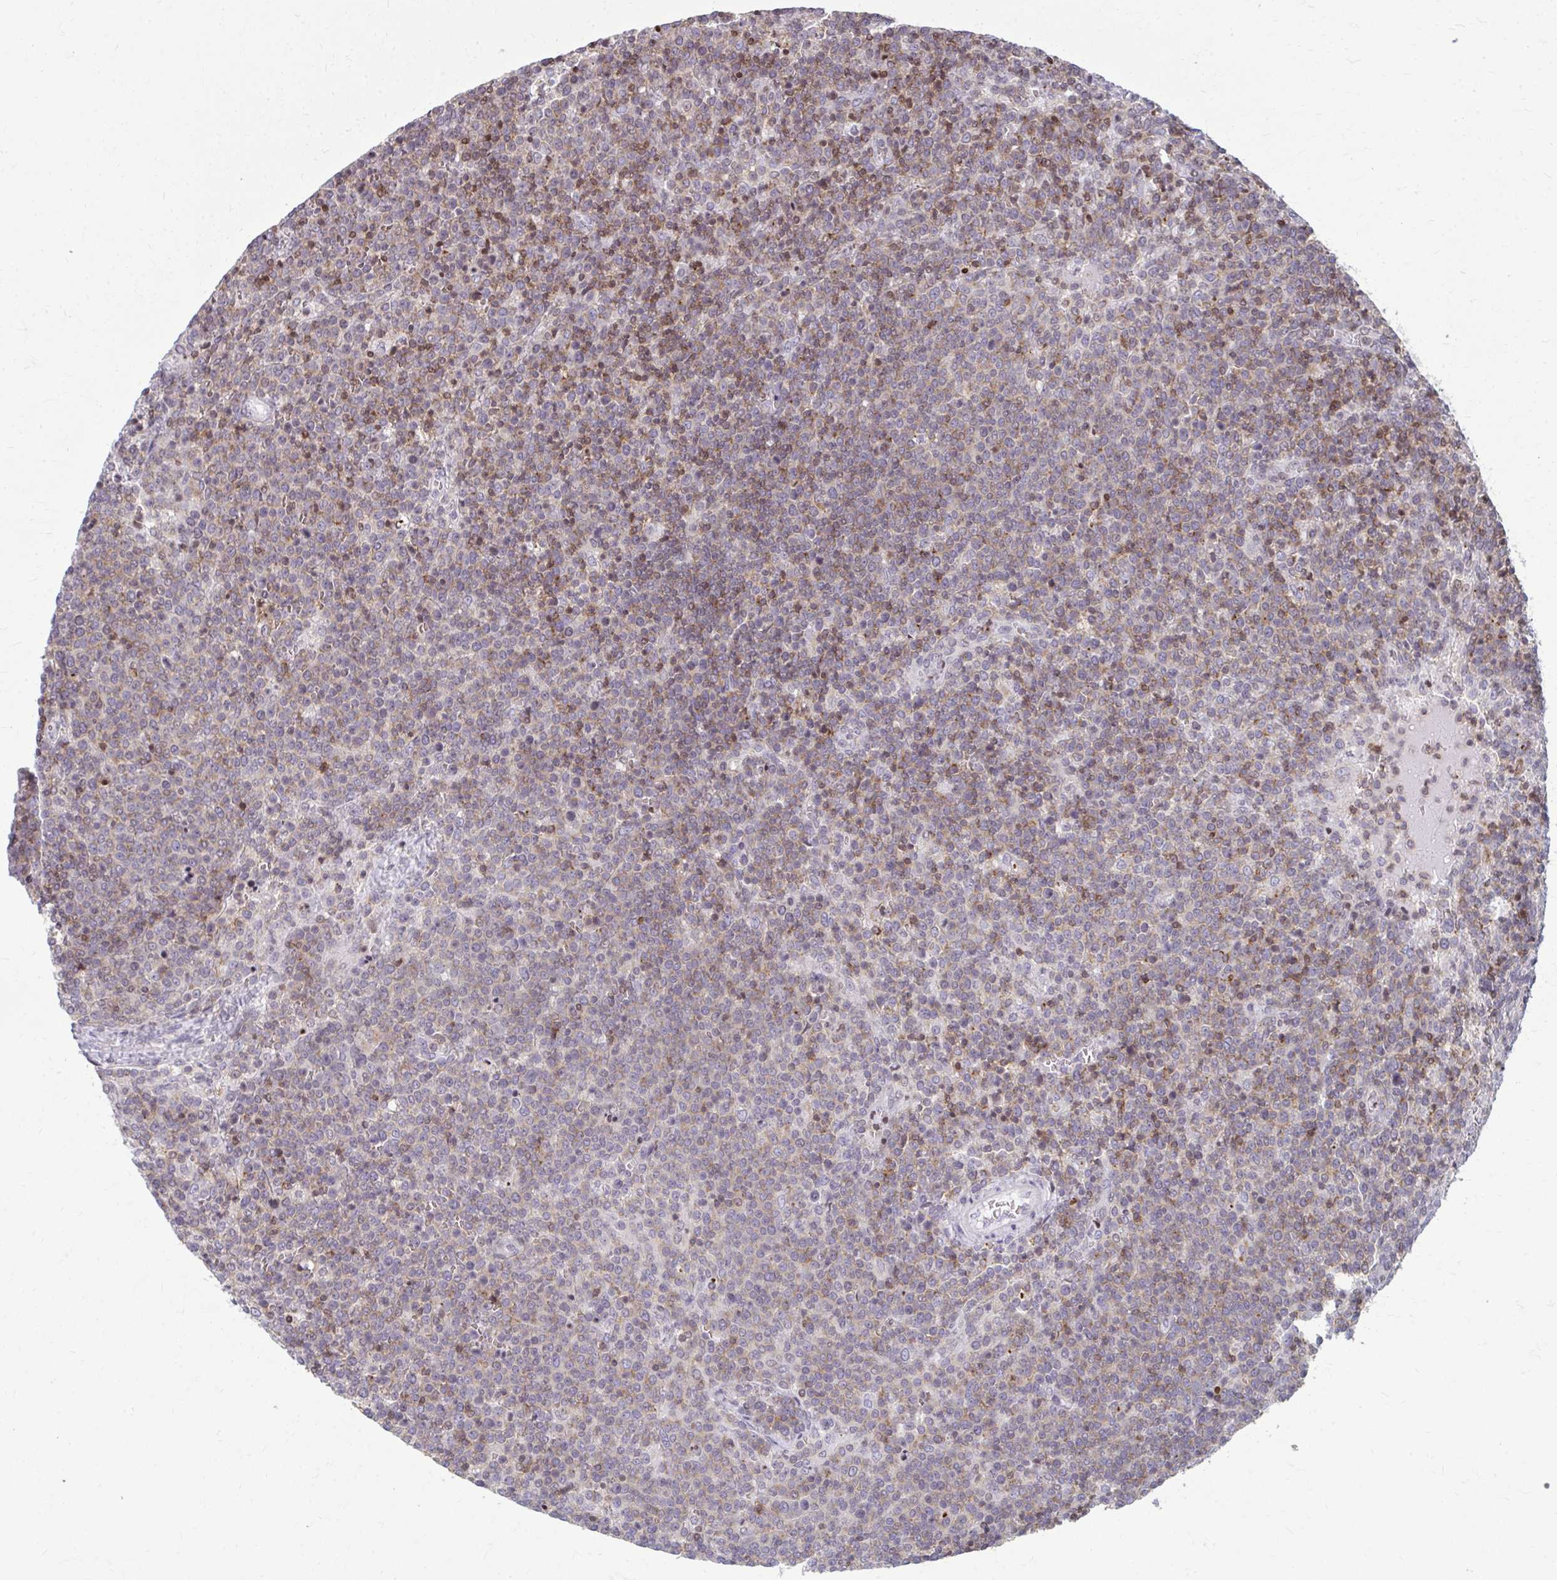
{"staining": {"intensity": "weak", "quantity": "25%-75%", "location": "cytoplasmic/membranous,nuclear"}, "tissue": "lymphoma", "cell_type": "Tumor cells", "image_type": "cancer", "snomed": [{"axis": "morphology", "description": "Malignant lymphoma, non-Hodgkin's type, High grade"}, {"axis": "topography", "description": "Lymph node"}], "caption": "Immunohistochemistry (IHC) (DAB) staining of human lymphoma exhibits weak cytoplasmic/membranous and nuclear protein expression in about 25%-75% of tumor cells.", "gene": "AP5M1", "patient": {"sex": "male", "age": 61}}